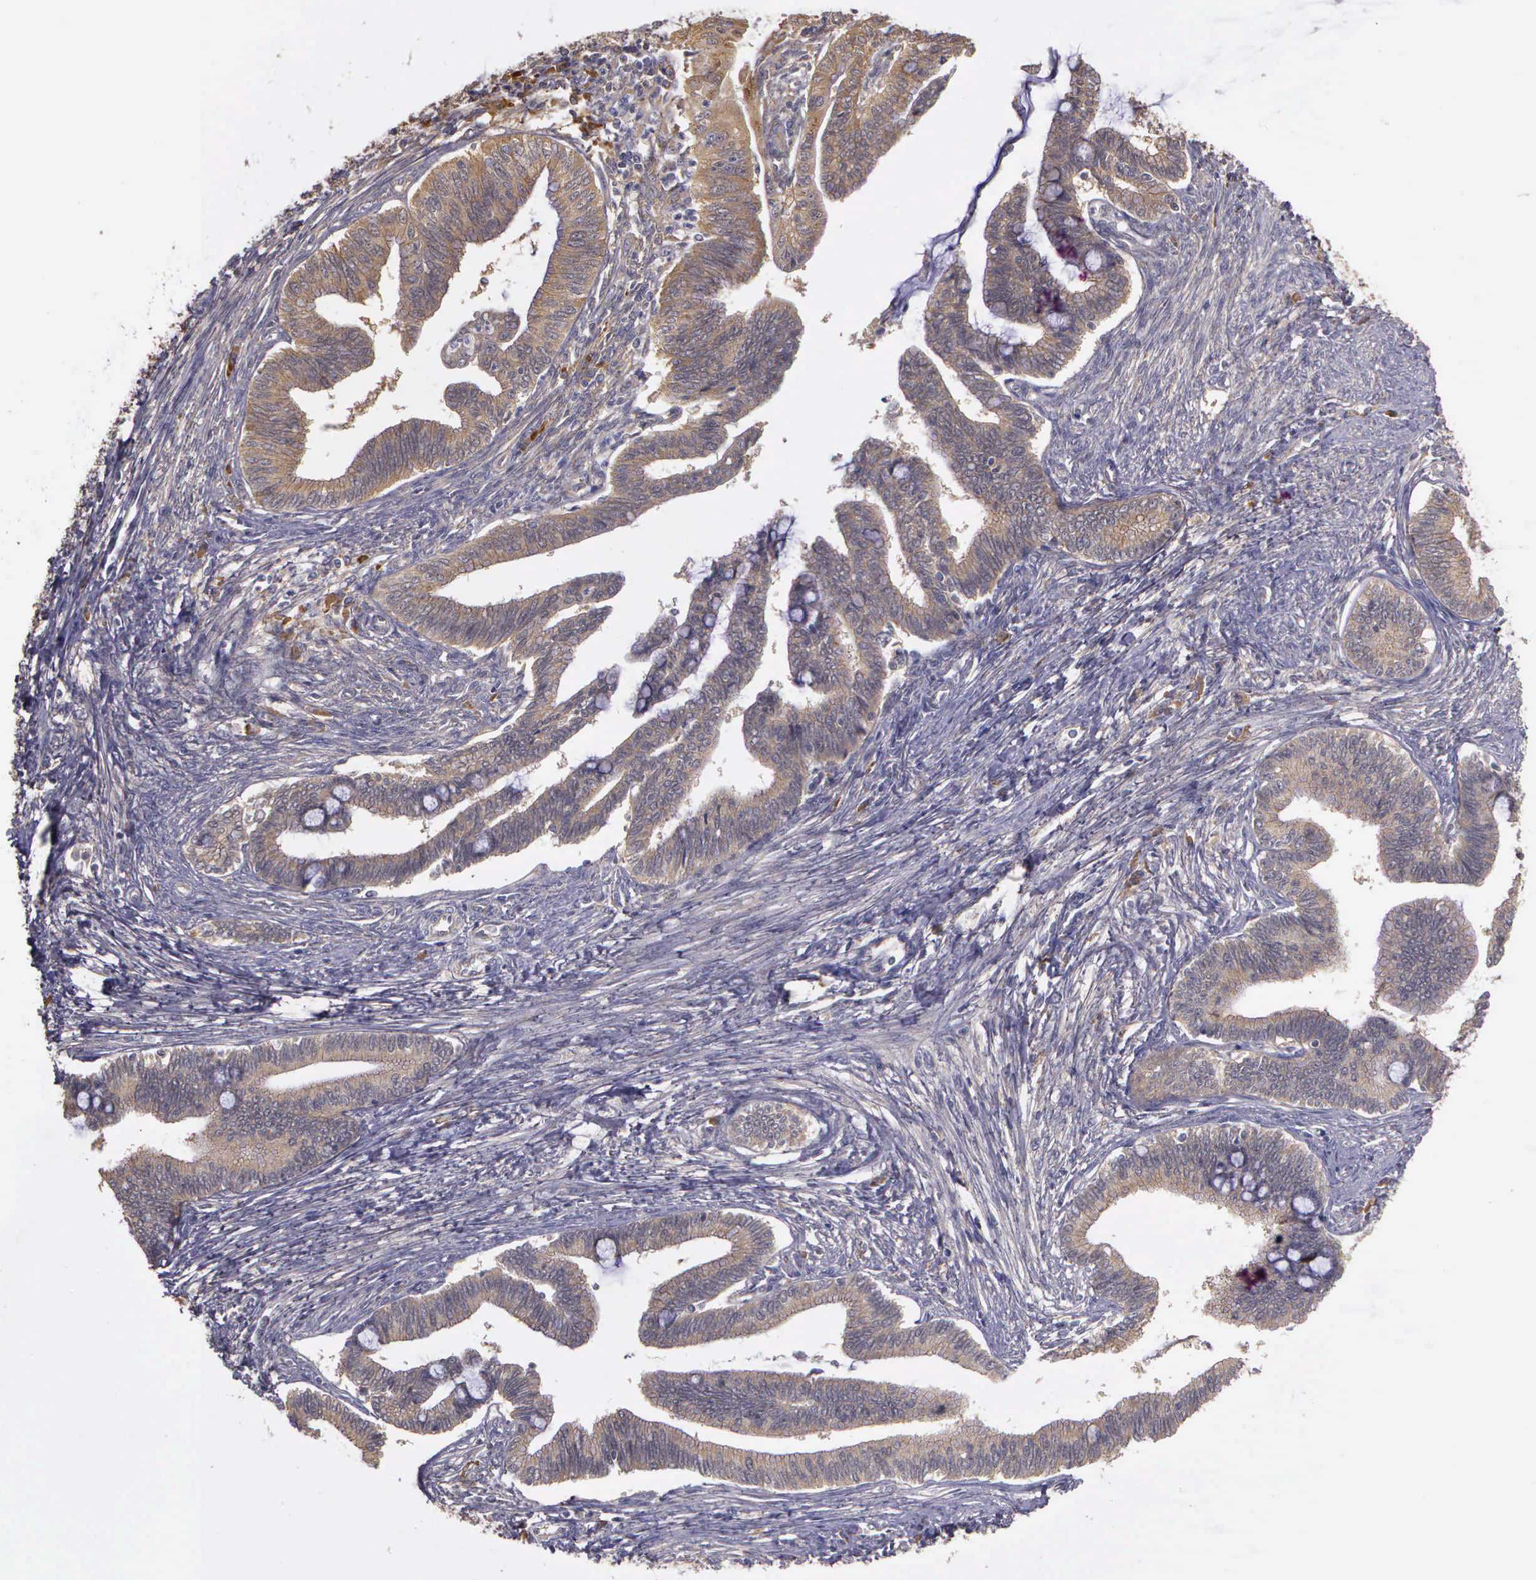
{"staining": {"intensity": "moderate", "quantity": ">75%", "location": "cytoplasmic/membranous"}, "tissue": "cervical cancer", "cell_type": "Tumor cells", "image_type": "cancer", "snomed": [{"axis": "morphology", "description": "Adenocarcinoma, NOS"}, {"axis": "topography", "description": "Cervix"}], "caption": "Cervical cancer stained with immunohistochemistry (IHC) shows moderate cytoplasmic/membranous staining in approximately >75% of tumor cells. (DAB IHC with brightfield microscopy, high magnification).", "gene": "EIF5", "patient": {"sex": "female", "age": 36}}